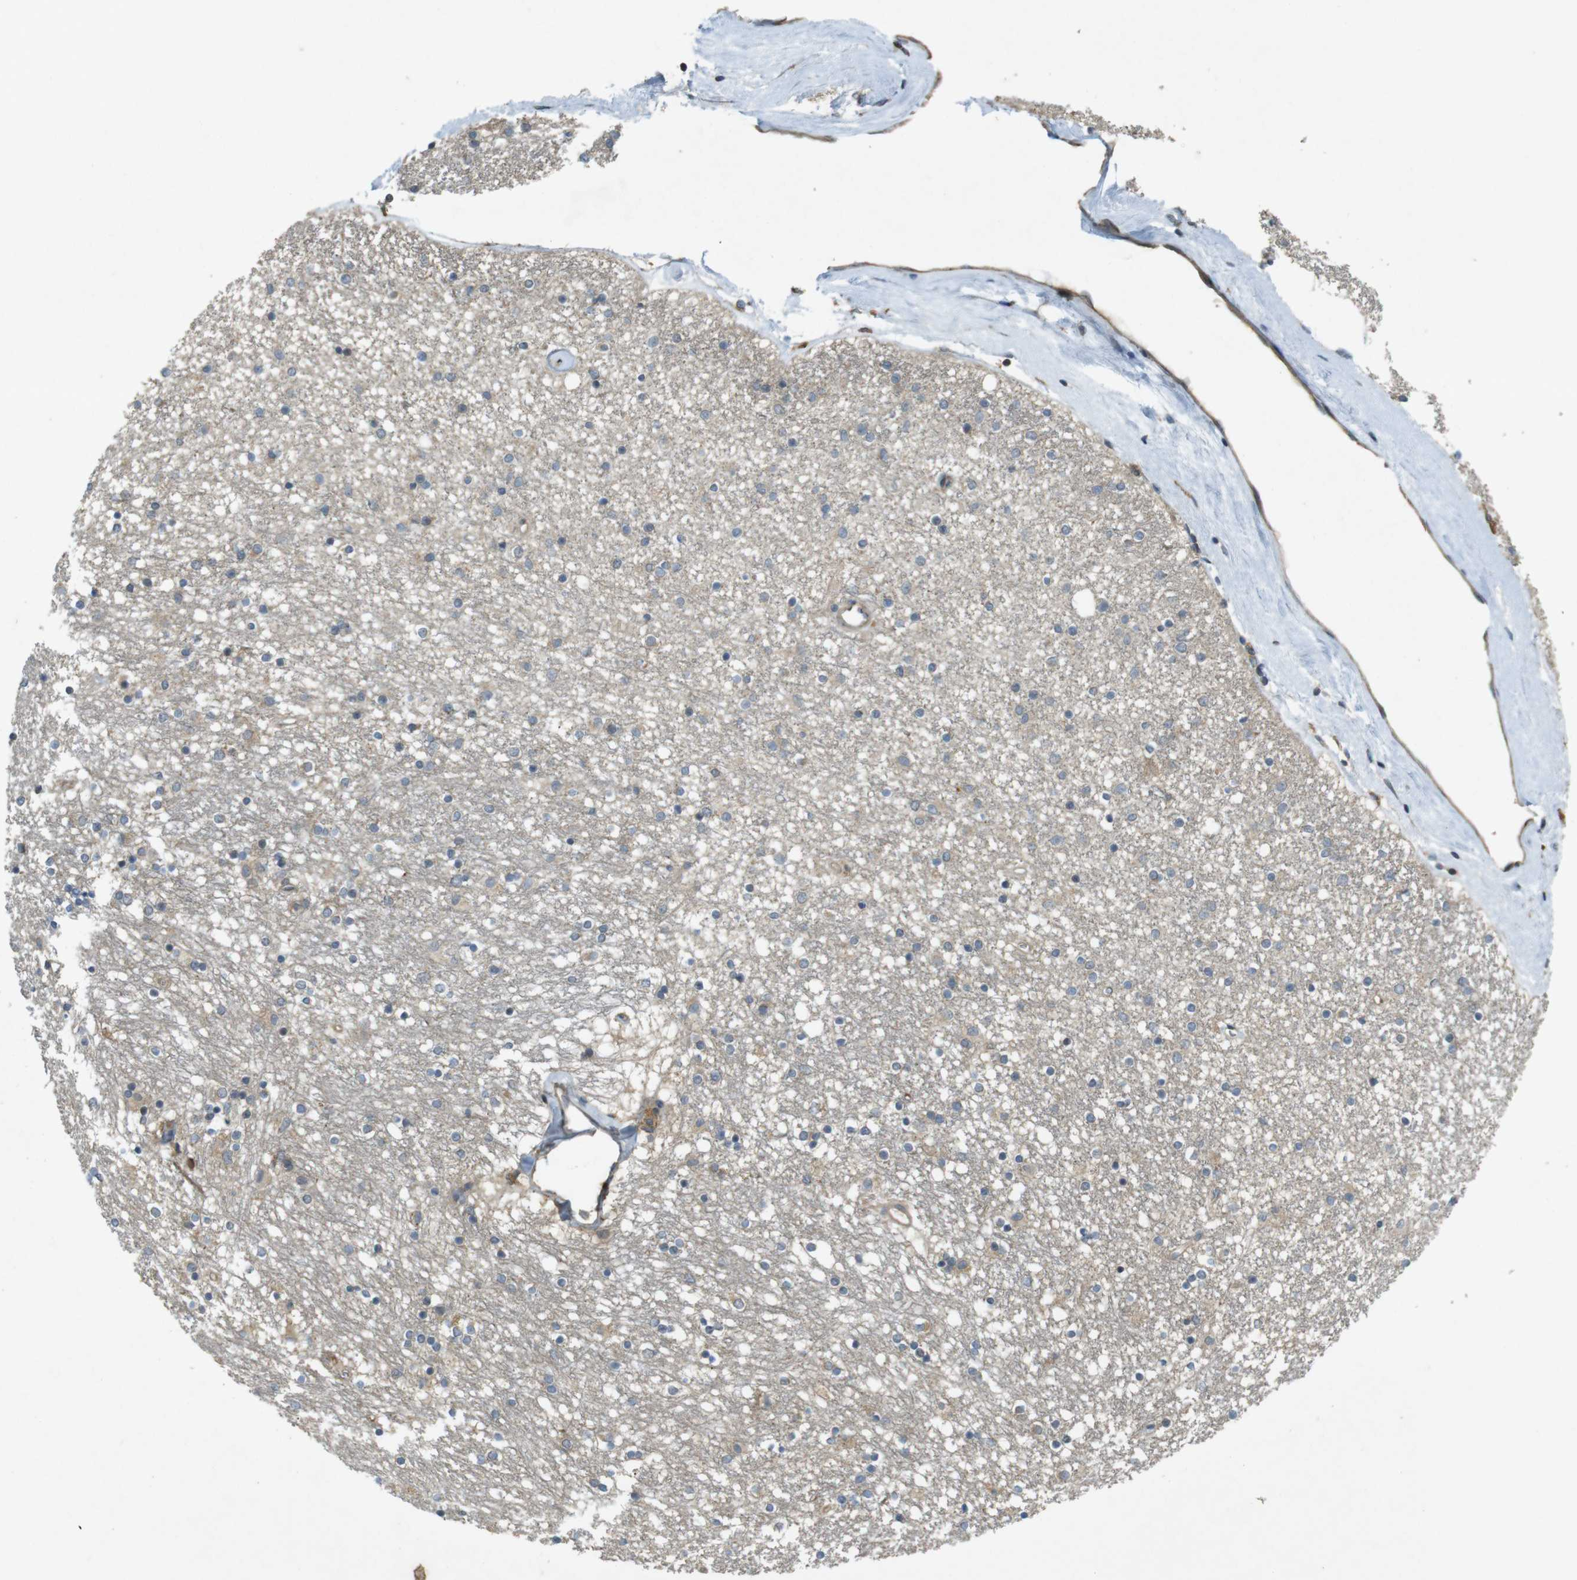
{"staining": {"intensity": "weak", "quantity": "<25%", "location": "cytoplasmic/membranous"}, "tissue": "caudate", "cell_type": "Glial cells", "image_type": "normal", "snomed": [{"axis": "morphology", "description": "Normal tissue, NOS"}, {"axis": "topography", "description": "Lateral ventricle wall"}], "caption": "Glial cells are negative for protein expression in normal human caudate. (DAB immunohistochemistry (IHC) visualized using brightfield microscopy, high magnification).", "gene": "CLTC", "patient": {"sex": "female", "age": 54}}